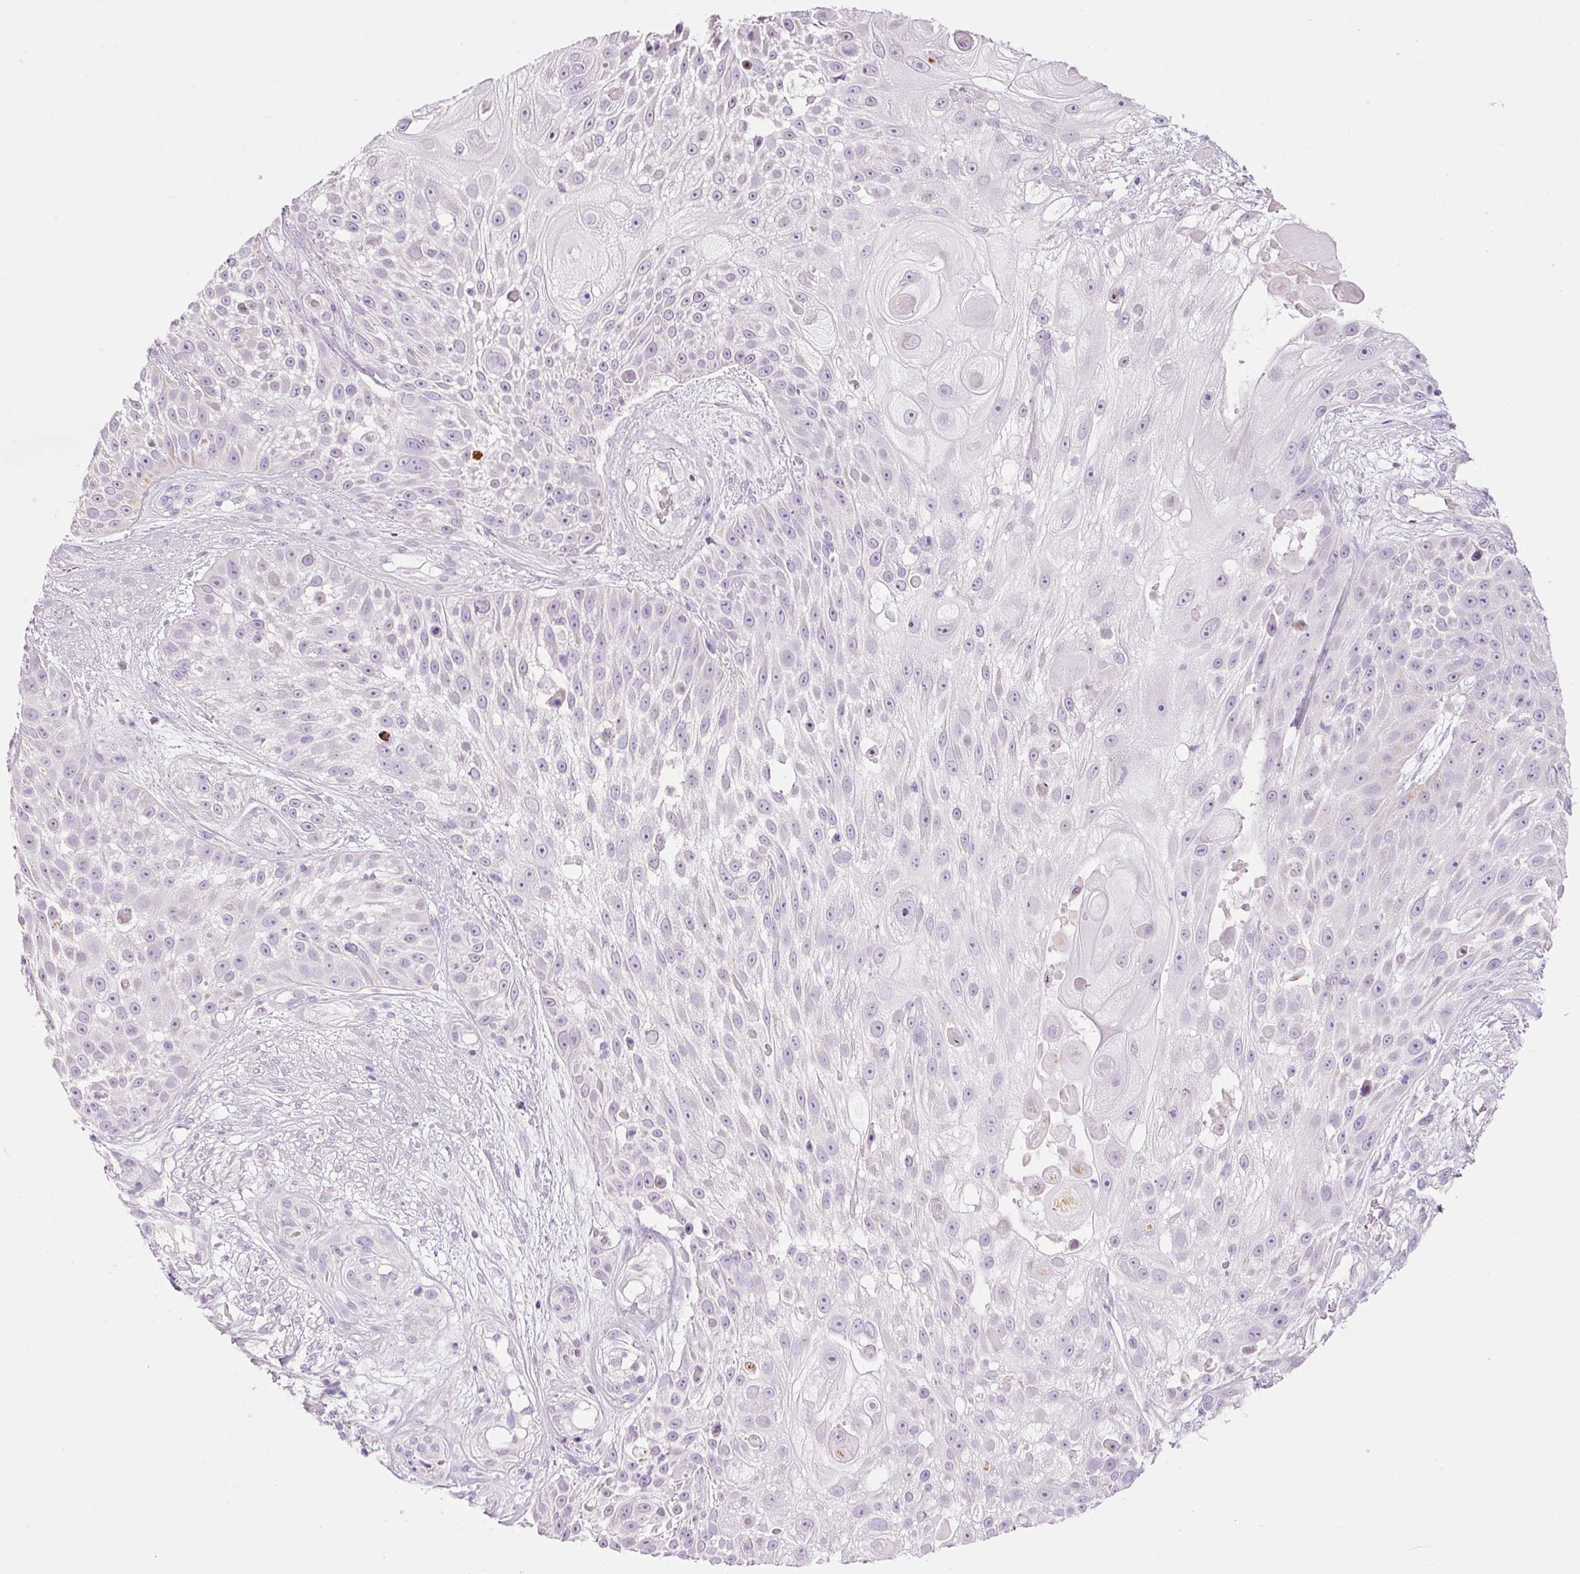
{"staining": {"intensity": "negative", "quantity": "none", "location": "none"}, "tissue": "skin cancer", "cell_type": "Tumor cells", "image_type": "cancer", "snomed": [{"axis": "morphology", "description": "Squamous cell carcinoma, NOS"}, {"axis": "topography", "description": "Skin"}], "caption": "Micrograph shows no significant protein staining in tumor cells of skin cancer.", "gene": "CARD16", "patient": {"sex": "female", "age": 86}}